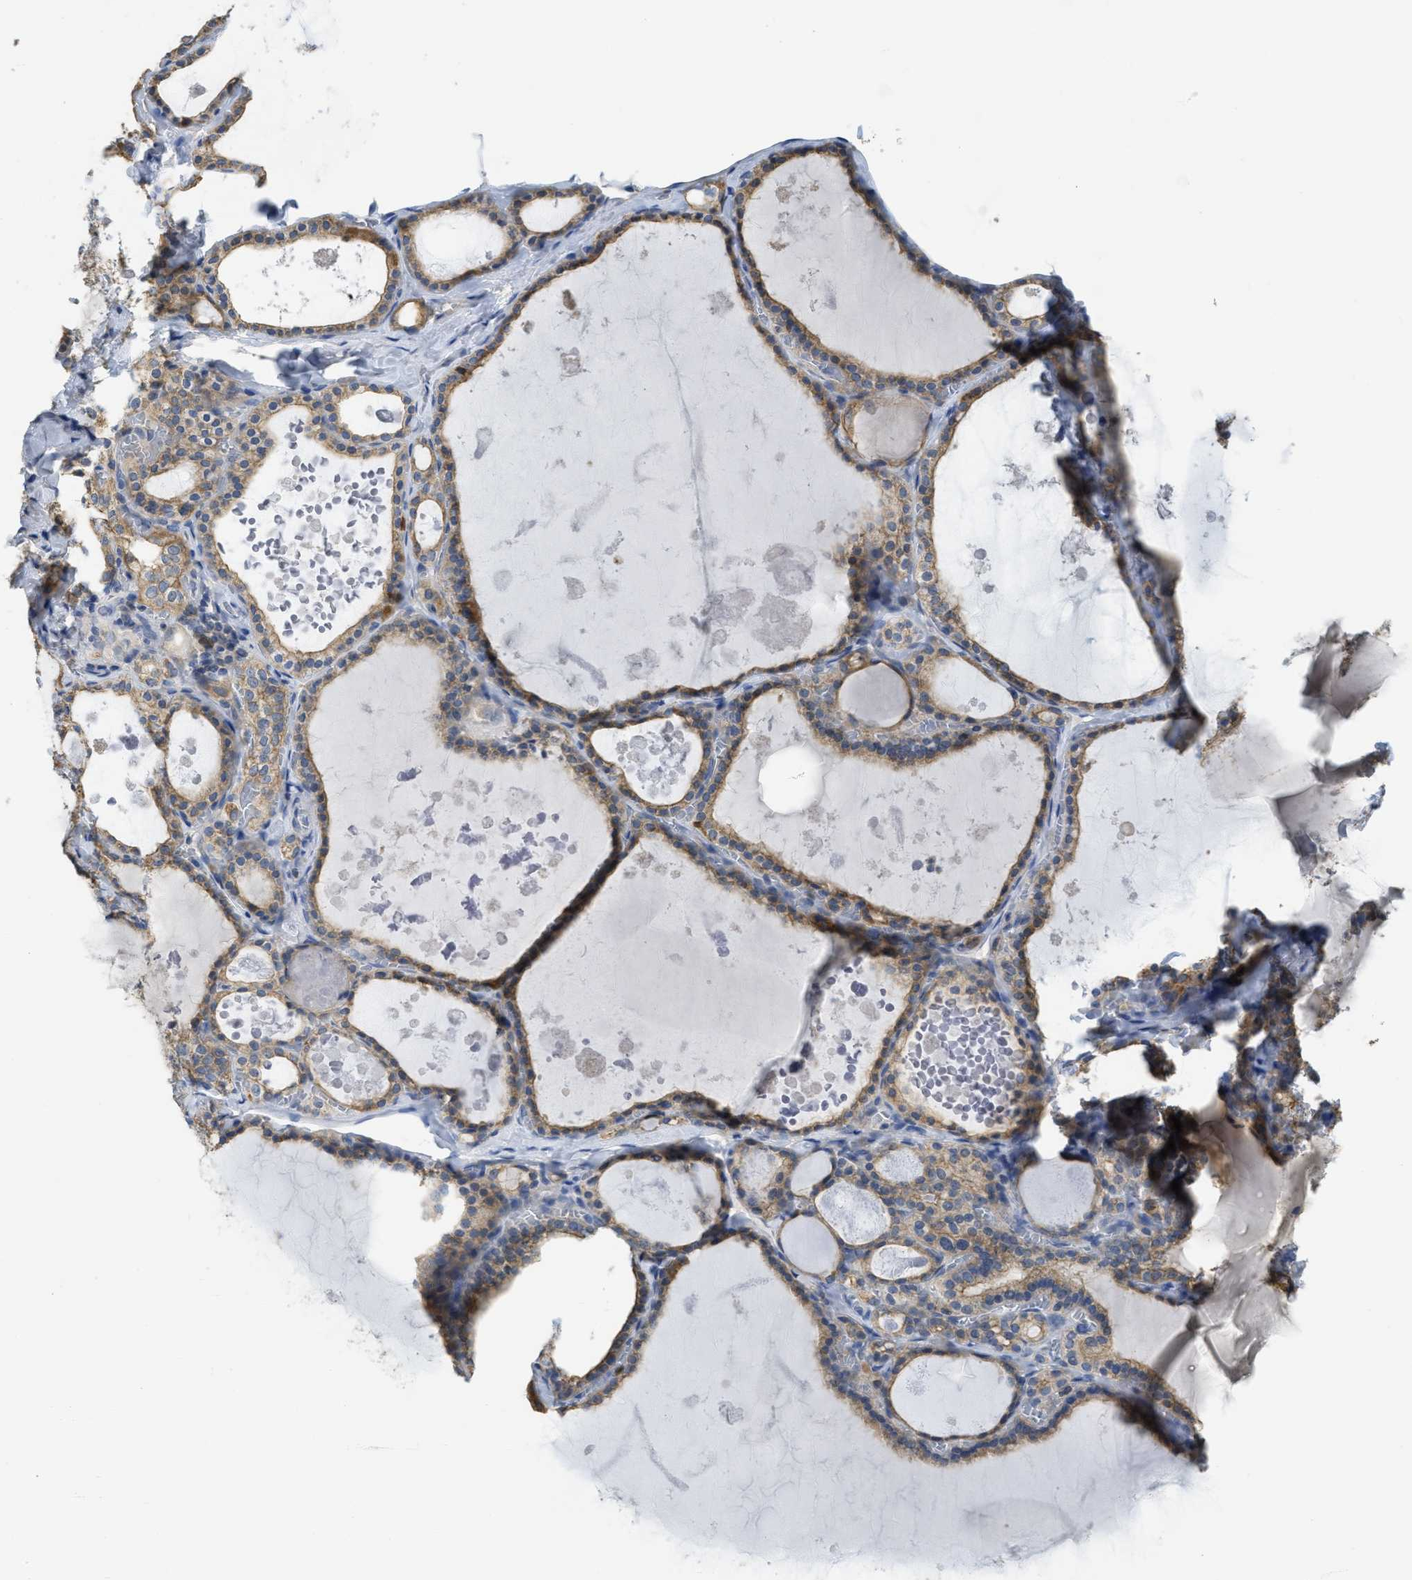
{"staining": {"intensity": "moderate", "quantity": ">75%", "location": "cytoplasmic/membranous"}, "tissue": "thyroid gland", "cell_type": "Glandular cells", "image_type": "normal", "snomed": [{"axis": "morphology", "description": "Normal tissue, NOS"}, {"axis": "topography", "description": "Thyroid gland"}], "caption": "Brown immunohistochemical staining in benign human thyroid gland displays moderate cytoplasmic/membranous positivity in about >75% of glandular cells. (brown staining indicates protein expression, while blue staining denotes nuclei).", "gene": "SFXN2", "patient": {"sex": "male", "age": 56}}